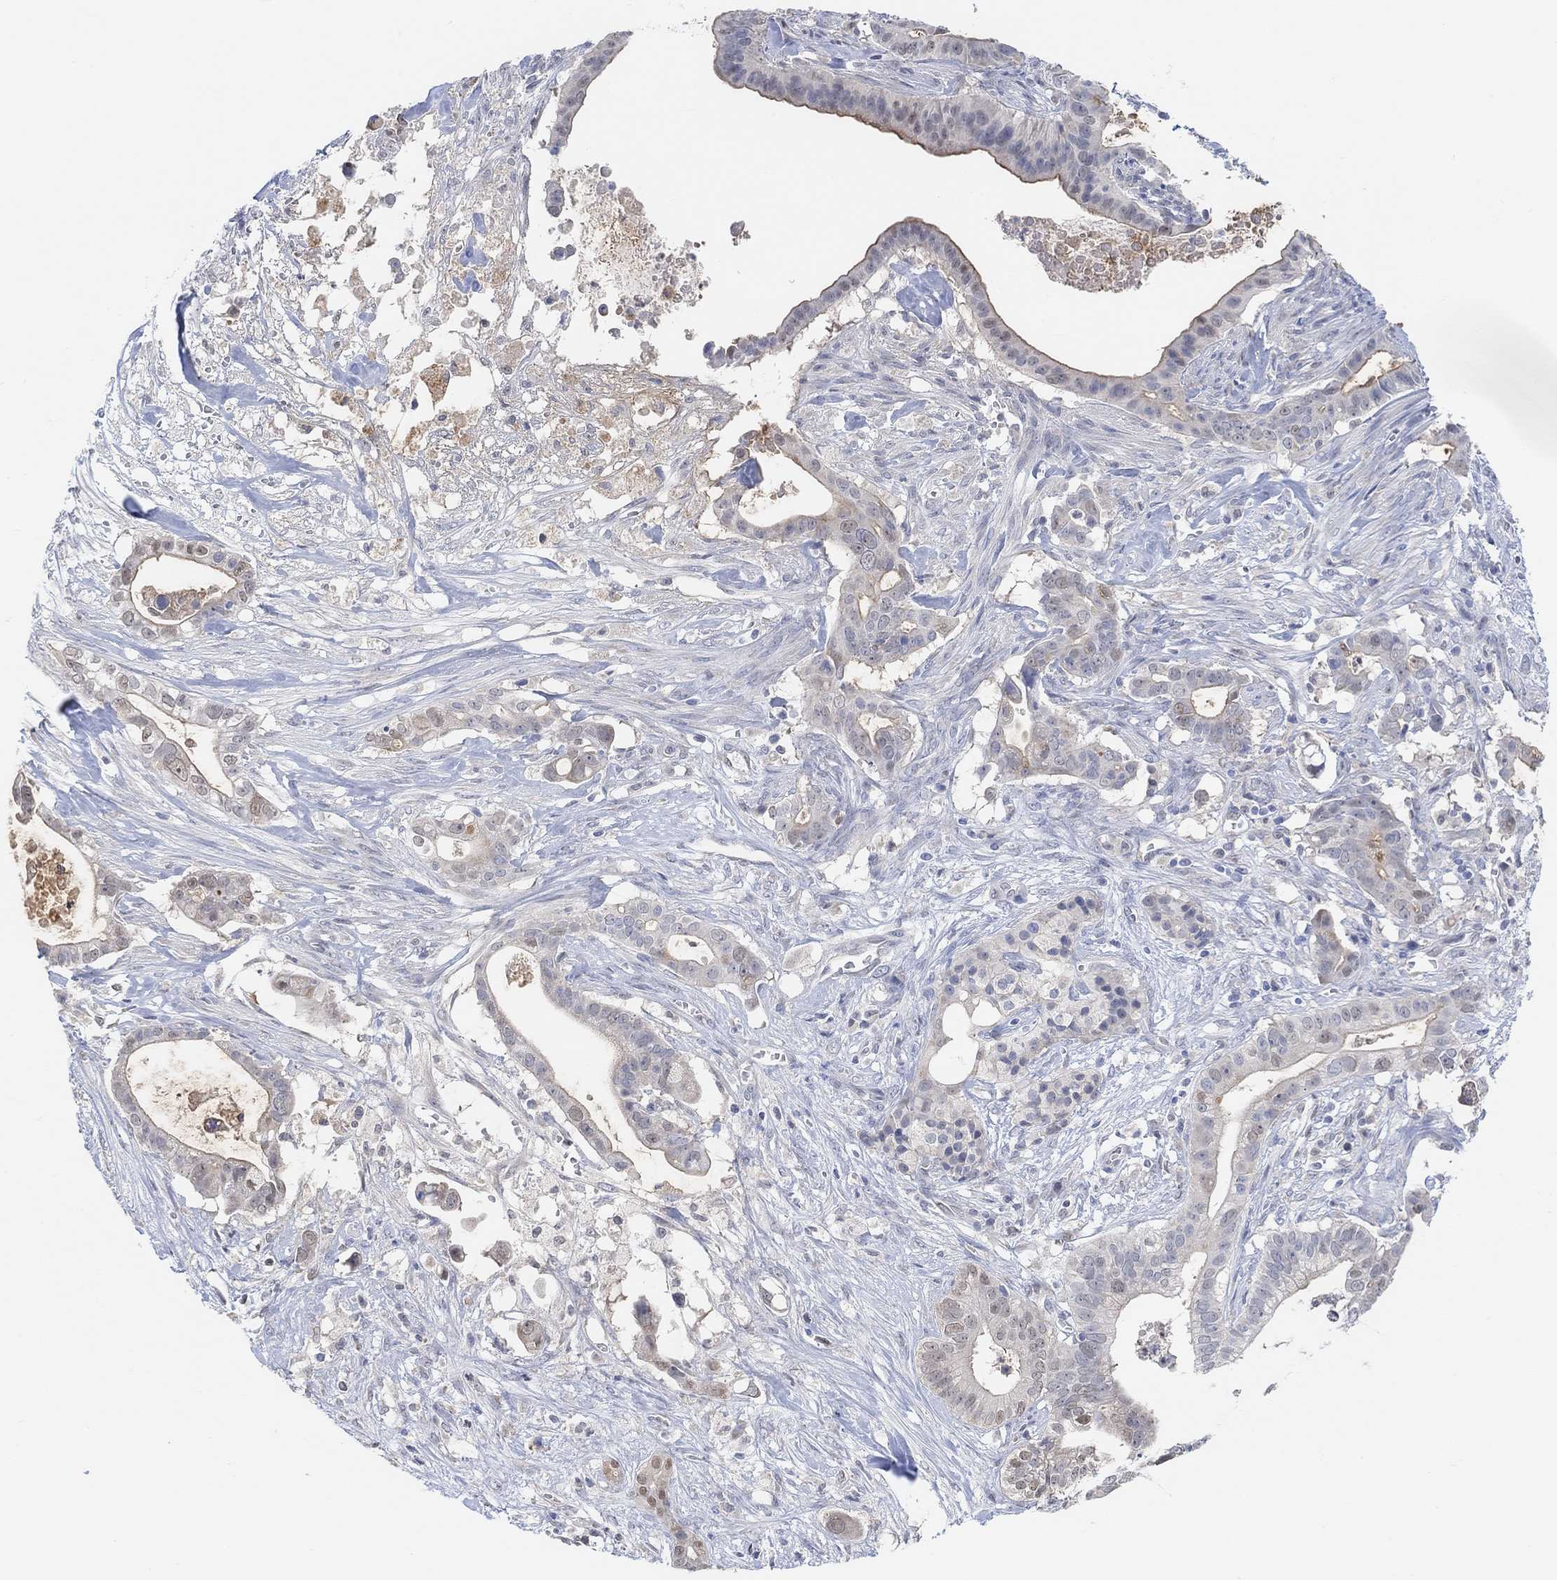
{"staining": {"intensity": "negative", "quantity": "none", "location": "none"}, "tissue": "pancreatic cancer", "cell_type": "Tumor cells", "image_type": "cancer", "snomed": [{"axis": "morphology", "description": "Adenocarcinoma, NOS"}, {"axis": "topography", "description": "Pancreas"}], "caption": "IHC micrograph of neoplastic tissue: pancreatic cancer stained with DAB (3,3'-diaminobenzidine) displays no significant protein staining in tumor cells.", "gene": "MUC1", "patient": {"sex": "male", "age": 61}}